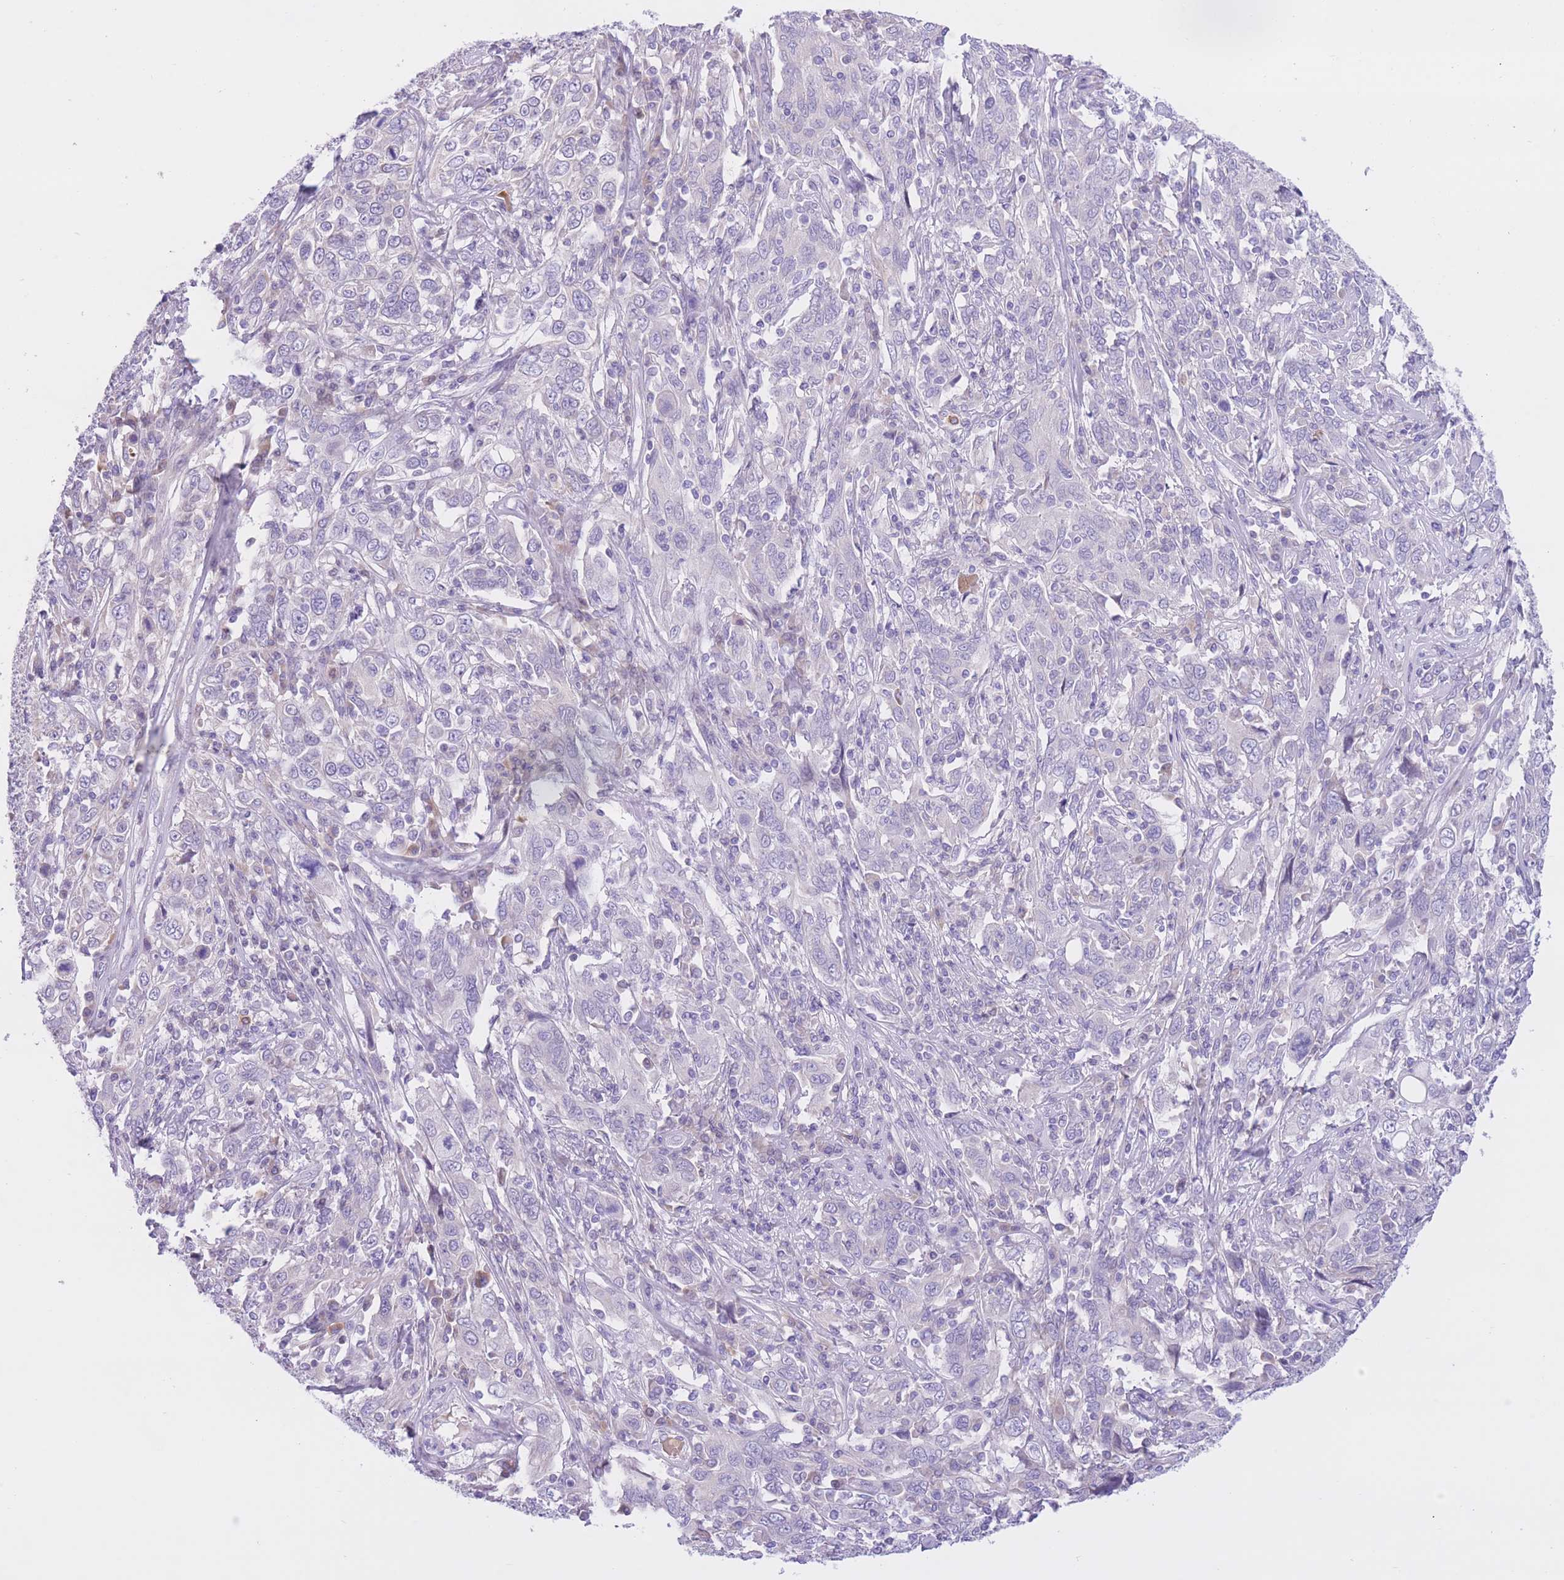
{"staining": {"intensity": "negative", "quantity": "none", "location": "none"}, "tissue": "cervical cancer", "cell_type": "Tumor cells", "image_type": "cancer", "snomed": [{"axis": "morphology", "description": "Squamous cell carcinoma, NOS"}, {"axis": "topography", "description": "Cervix"}], "caption": "High magnification brightfield microscopy of cervical cancer stained with DAB (brown) and counterstained with hematoxylin (blue): tumor cells show no significant staining.", "gene": "RPL39L", "patient": {"sex": "female", "age": 46}}